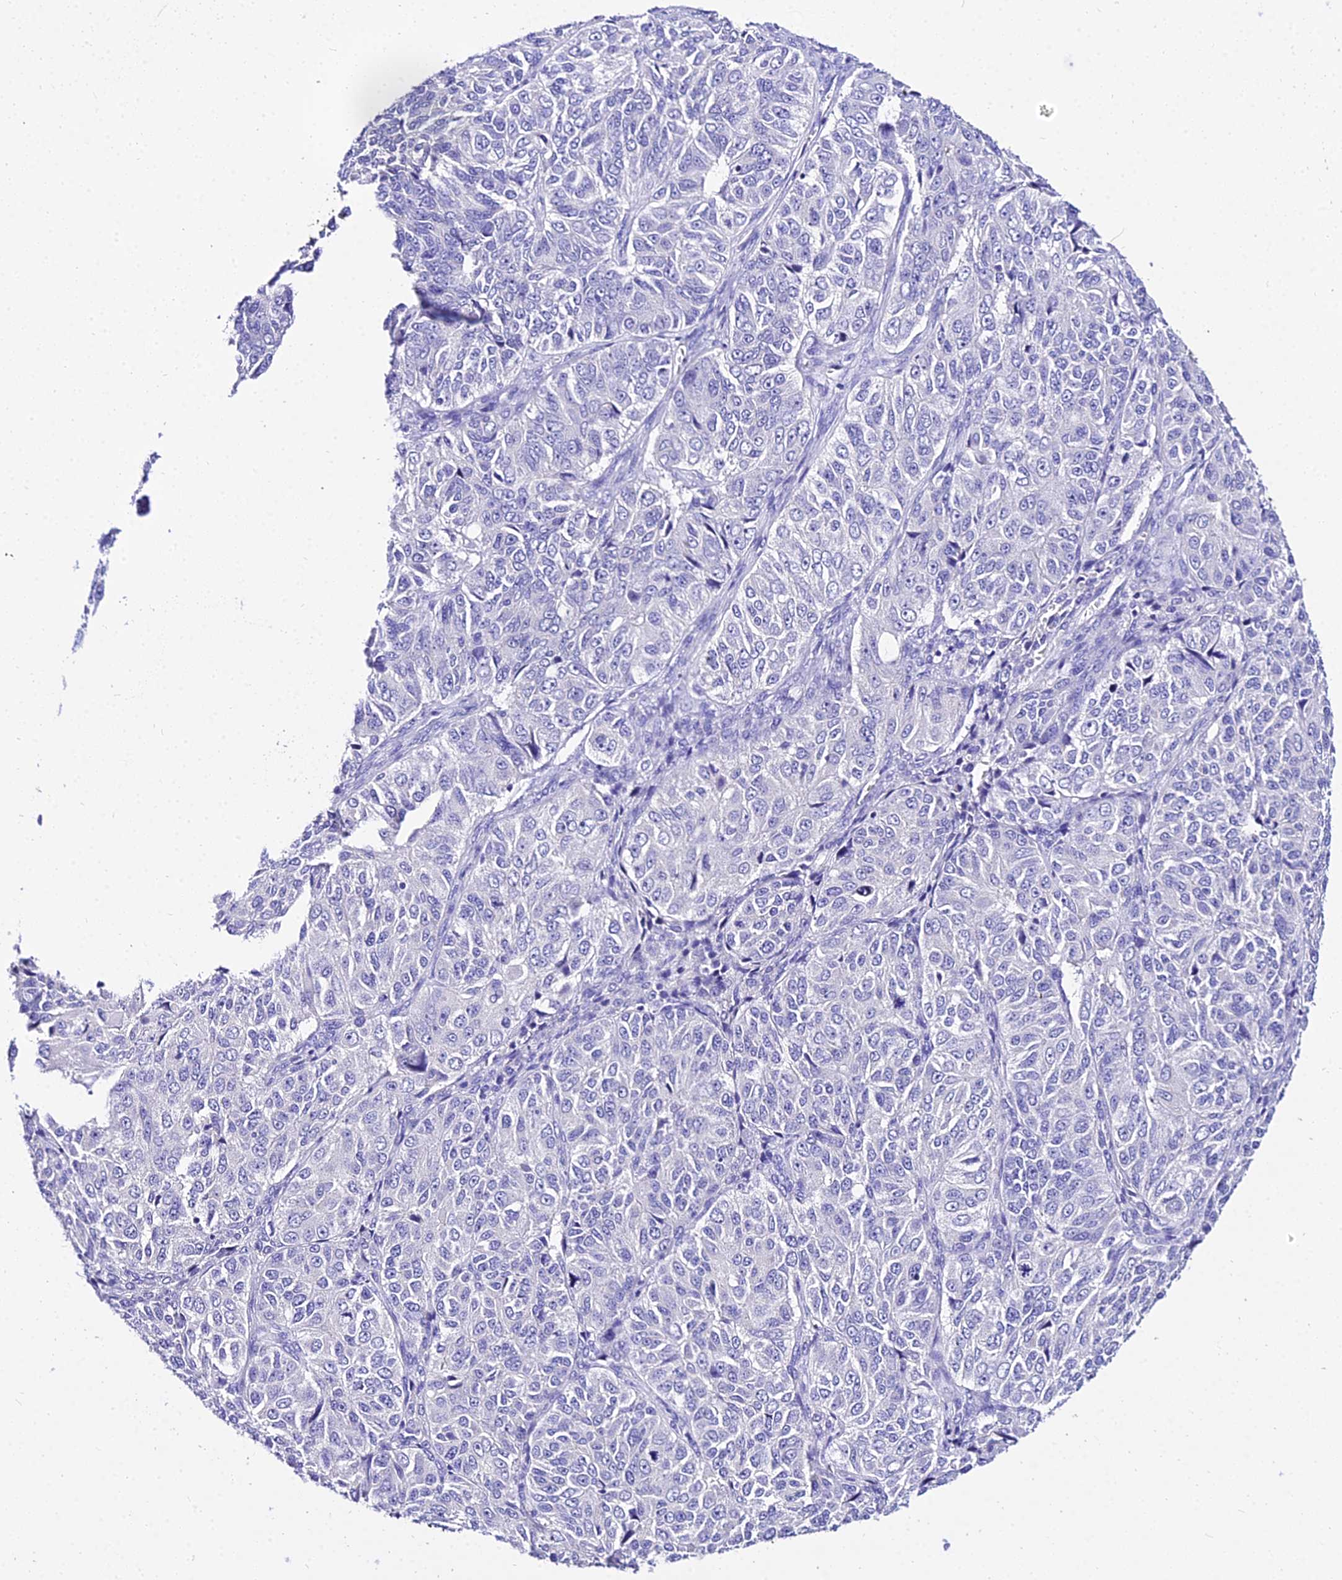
{"staining": {"intensity": "negative", "quantity": "none", "location": "none"}, "tissue": "ovarian cancer", "cell_type": "Tumor cells", "image_type": "cancer", "snomed": [{"axis": "morphology", "description": "Carcinoma, endometroid"}, {"axis": "topography", "description": "Ovary"}], "caption": "IHC of ovarian cancer shows no staining in tumor cells.", "gene": "DEFB106A", "patient": {"sex": "female", "age": 51}}